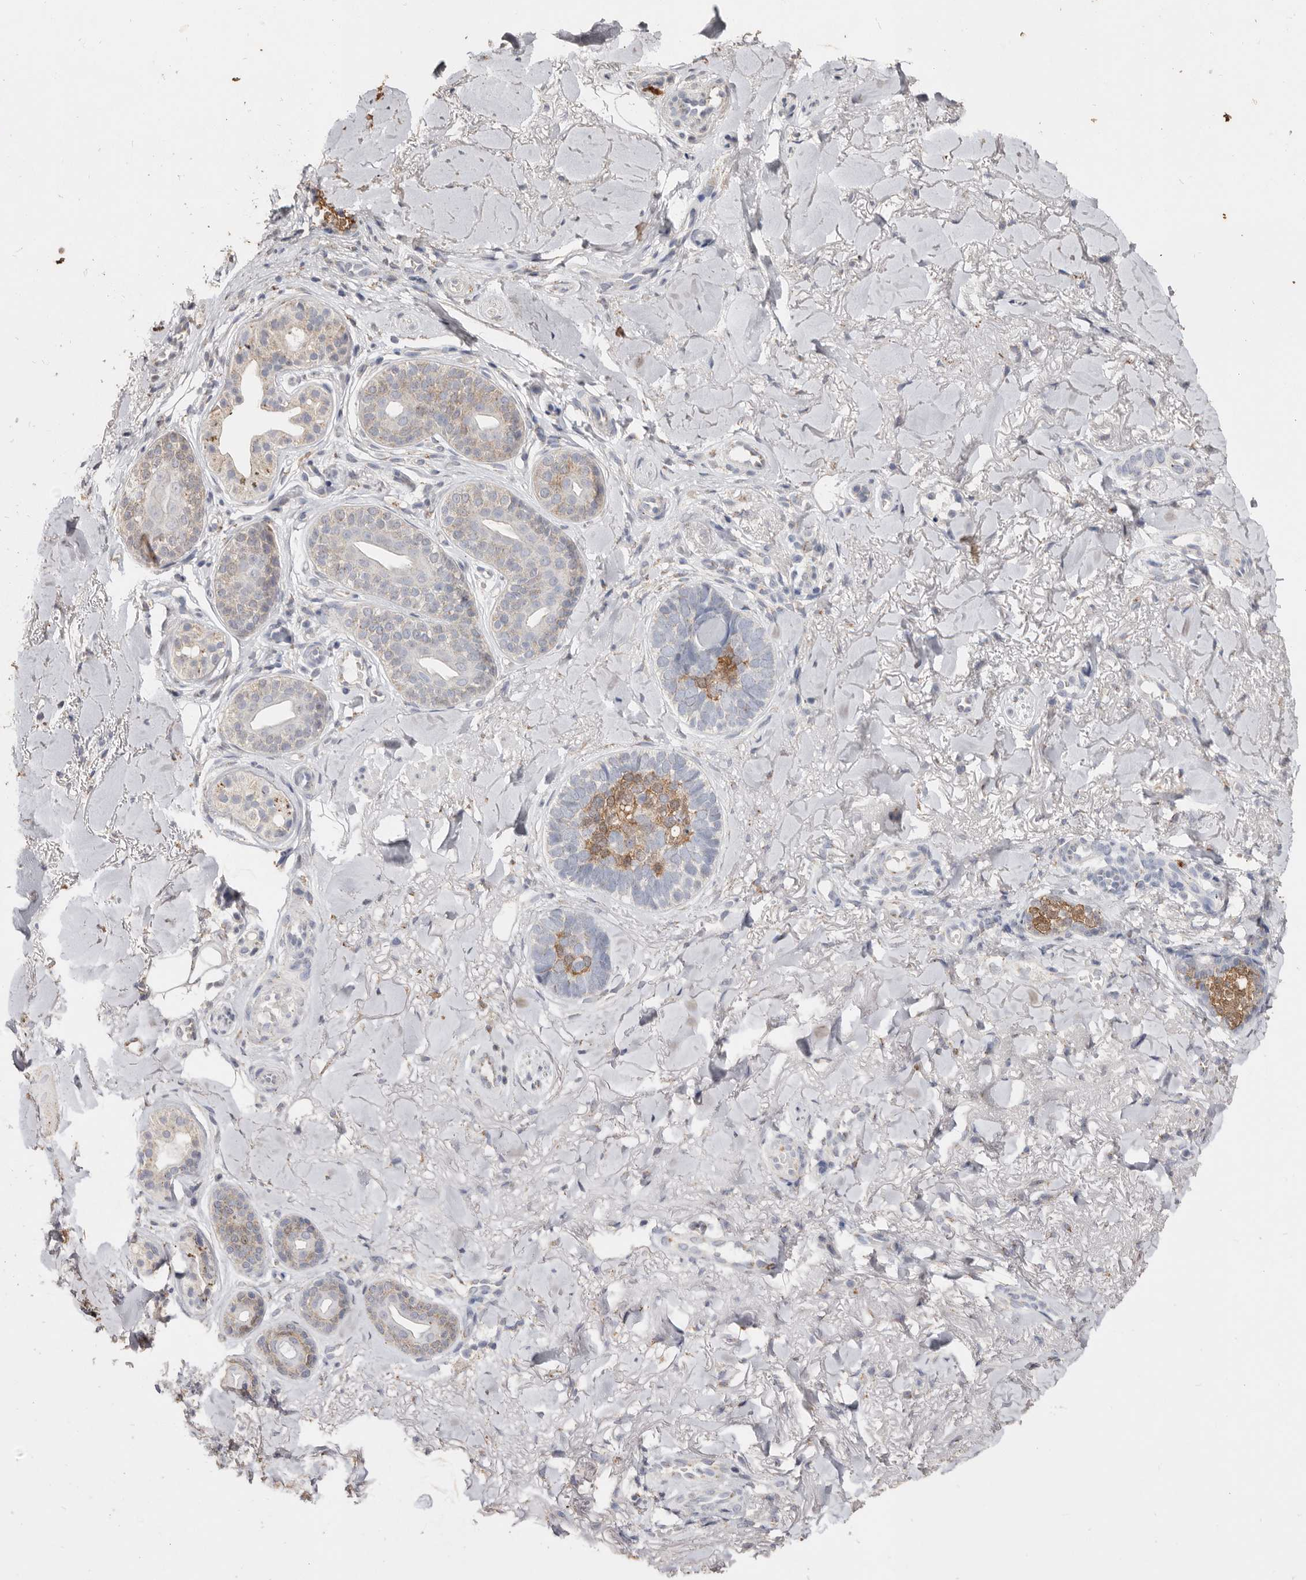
{"staining": {"intensity": "moderate", "quantity": "25%-75%", "location": "cytoplasmic/membranous"}, "tissue": "skin cancer", "cell_type": "Tumor cells", "image_type": "cancer", "snomed": [{"axis": "morphology", "description": "Basal cell carcinoma"}, {"axis": "topography", "description": "Skin"}], "caption": "Tumor cells reveal medium levels of moderate cytoplasmic/membranous staining in about 25%-75% of cells in skin cancer (basal cell carcinoma).", "gene": "LGALS7B", "patient": {"sex": "female", "age": 82}}